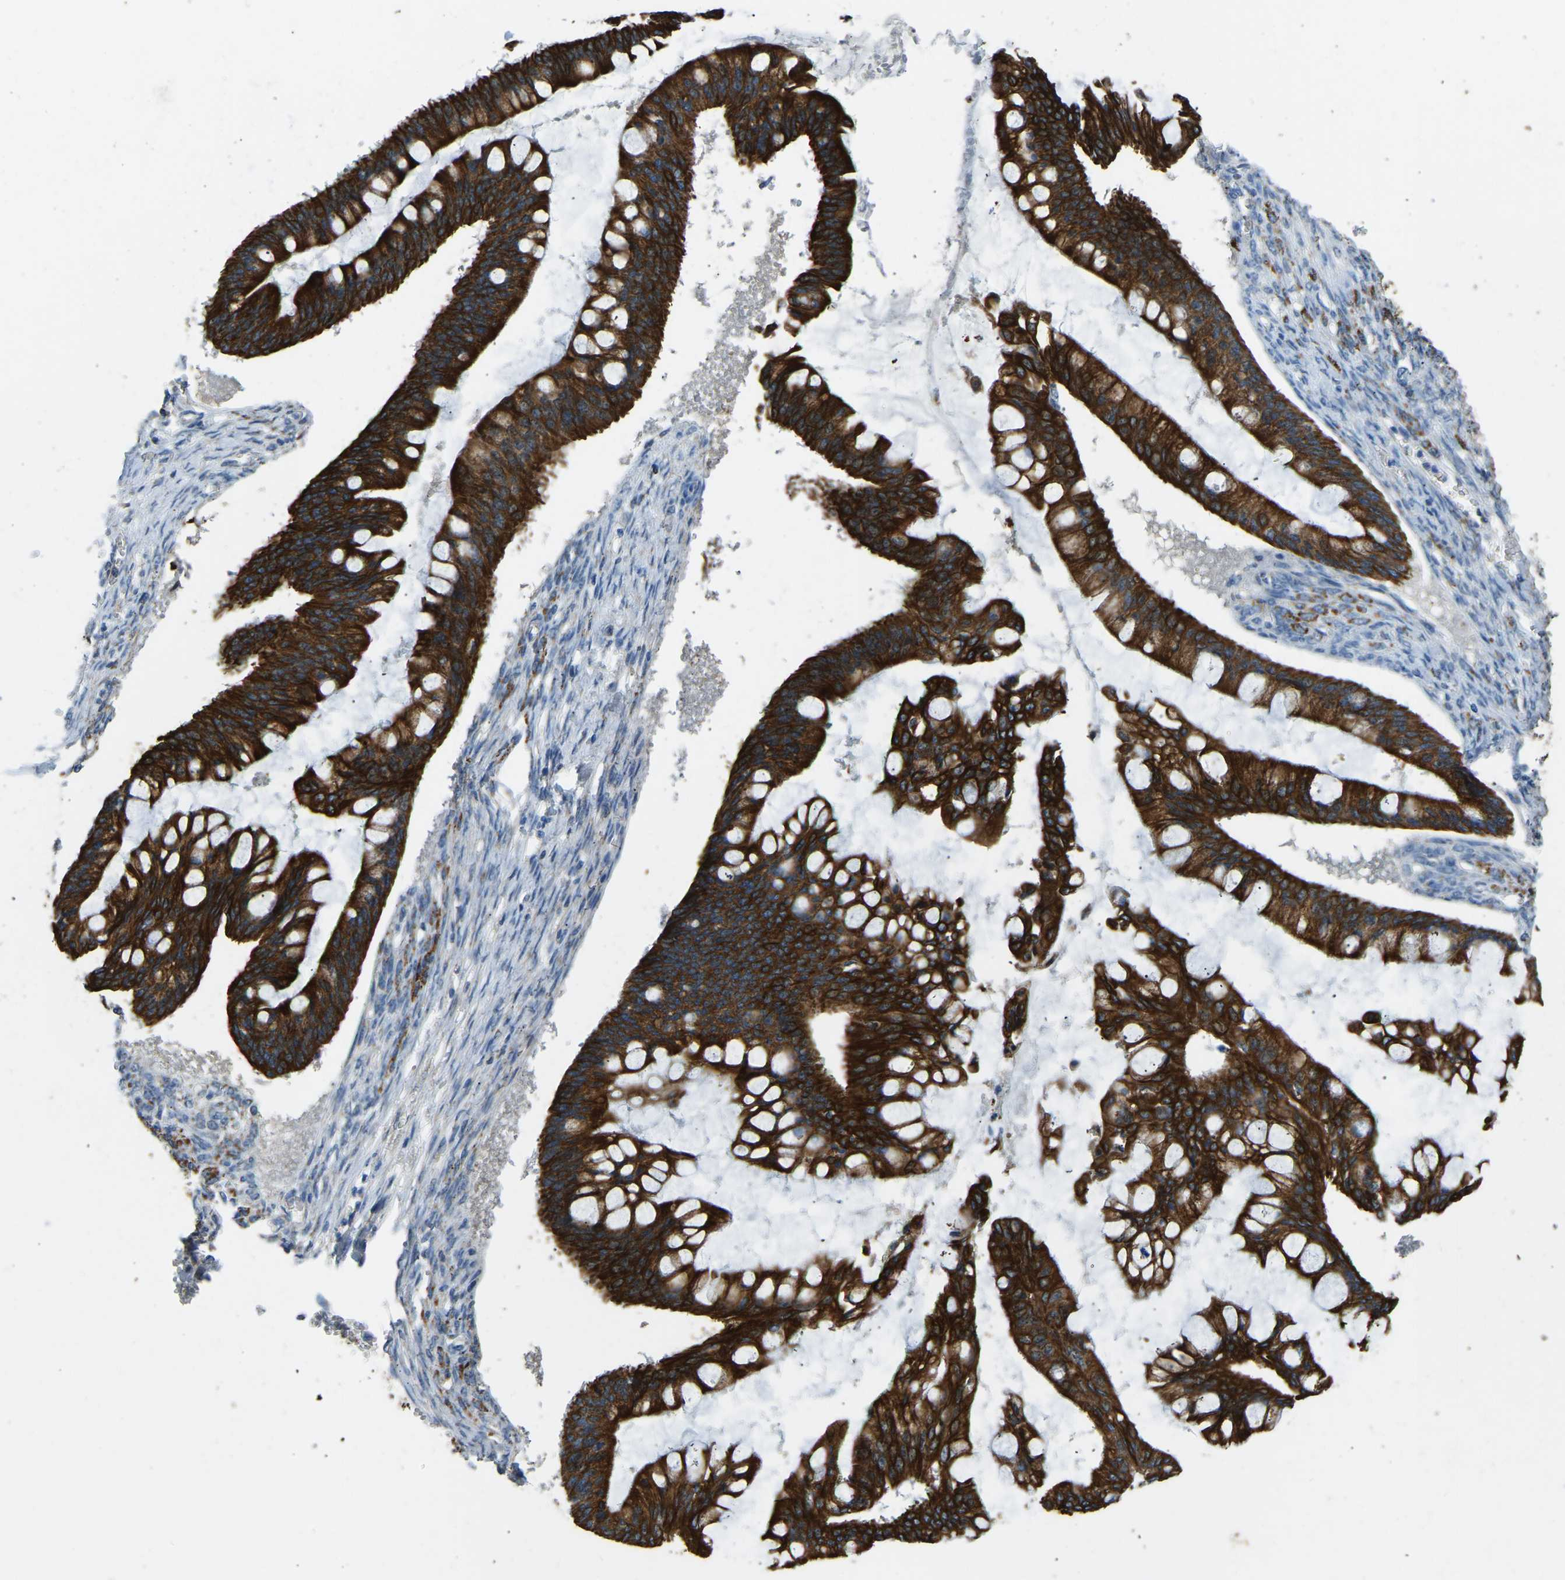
{"staining": {"intensity": "strong", "quantity": ">75%", "location": "cytoplasmic/membranous"}, "tissue": "ovarian cancer", "cell_type": "Tumor cells", "image_type": "cancer", "snomed": [{"axis": "morphology", "description": "Cystadenocarcinoma, mucinous, NOS"}, {"axis": "topography", "description": "Ovary"}], "caption": "A brown stain highlights strong cytoplasmic/membranous staining of a protein in human mucinous cystadenocarcinoma (ovarian) tumor cells.", "gene": "ZNF200", "patient": {"sex": "female", "age": 73}}